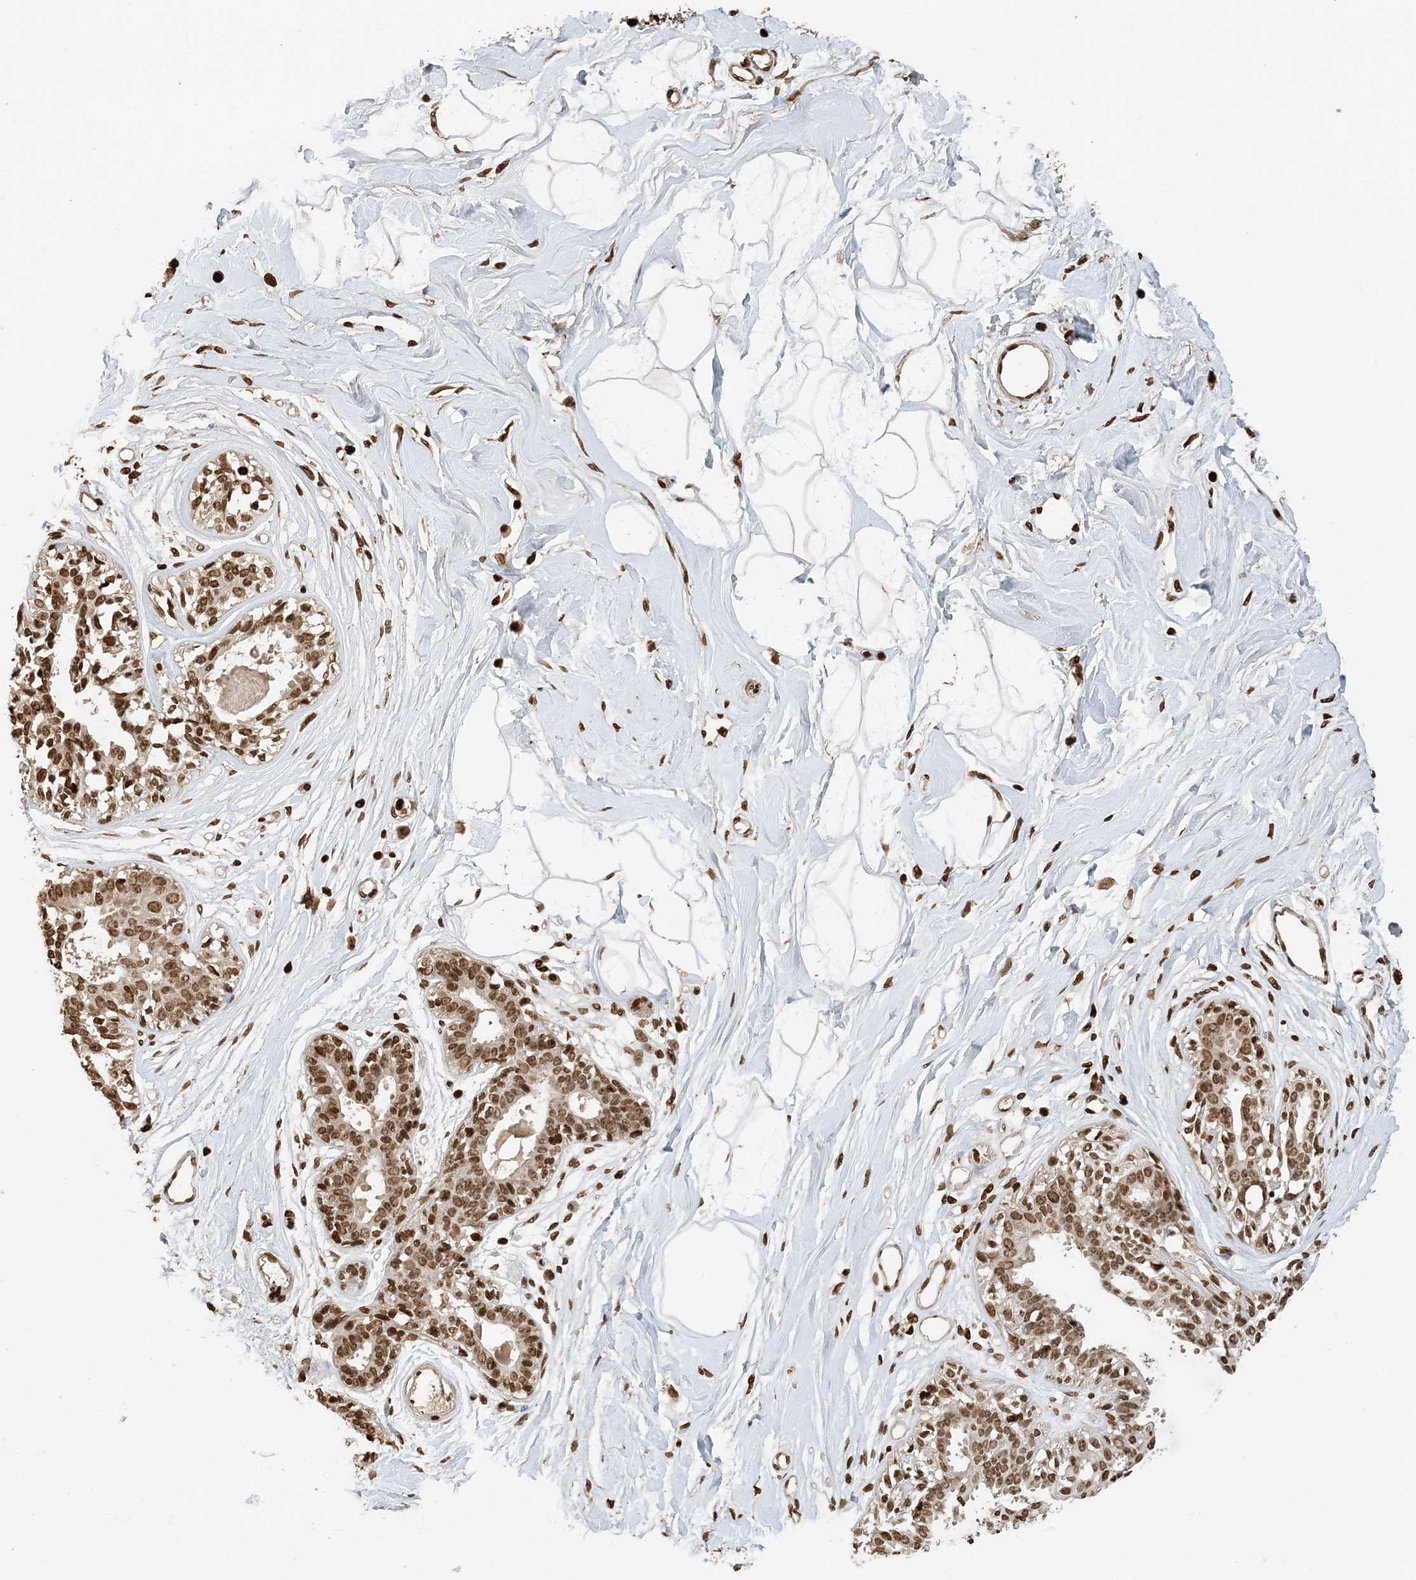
{"staining": {"intensity": "moderate", "quantity": ">75%", "location": "nuclear"}, "tissue": "breast", "cell_type": "Adipocytes", "image_type": "normal", "snomed": [{"axis": "morphology", "description": "Normal tissue, NOS"}, {"axis": "topography", "description": "Breast"}], "caption": "Breast stained for a protein reveals moderate nuclear positivity in adipocytes. The protein is shown in brown color, while the nuclei are stained blue.", "gene": "H3", "patient": {"sex": "female", "age": 45}}